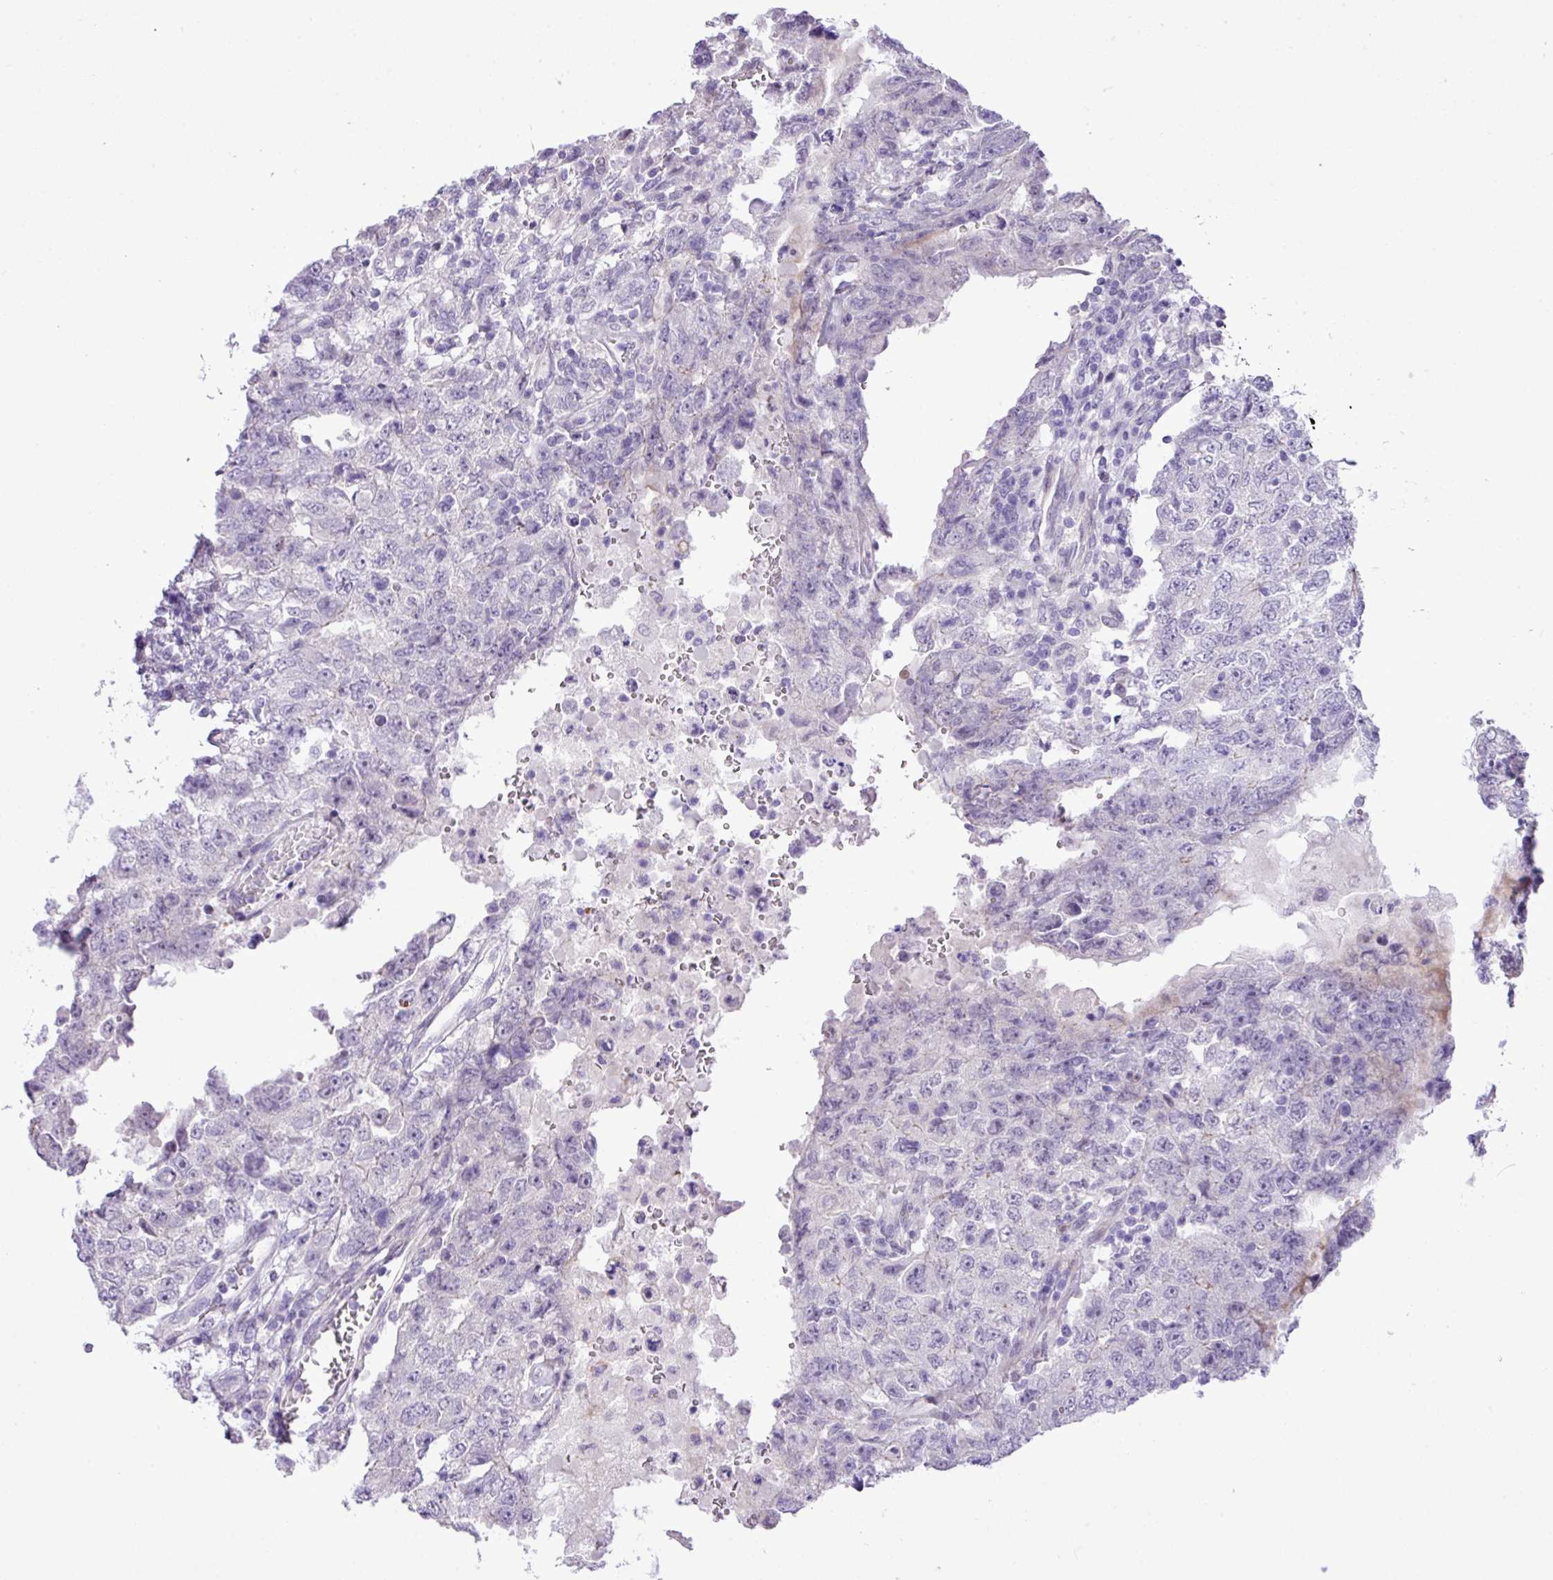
{"staining": {"intensity": "negative", "quantity": "none", "location": "none"}, "tissue": "testis cancer", "cell_type": "Tumor cells", "image_type": "cancer", "snomed": [{"axis": "morphology", "description": "Carcinoma, Embryonal, NOS"}, {"axis": "topography", "description": "Testis"}], "caption": "Tumor cells show no significant protein positivity in testis cancer (embryonal carcinoma).", "gene": "YLPM1", "patient": {"sex": "male", "age": 26}}